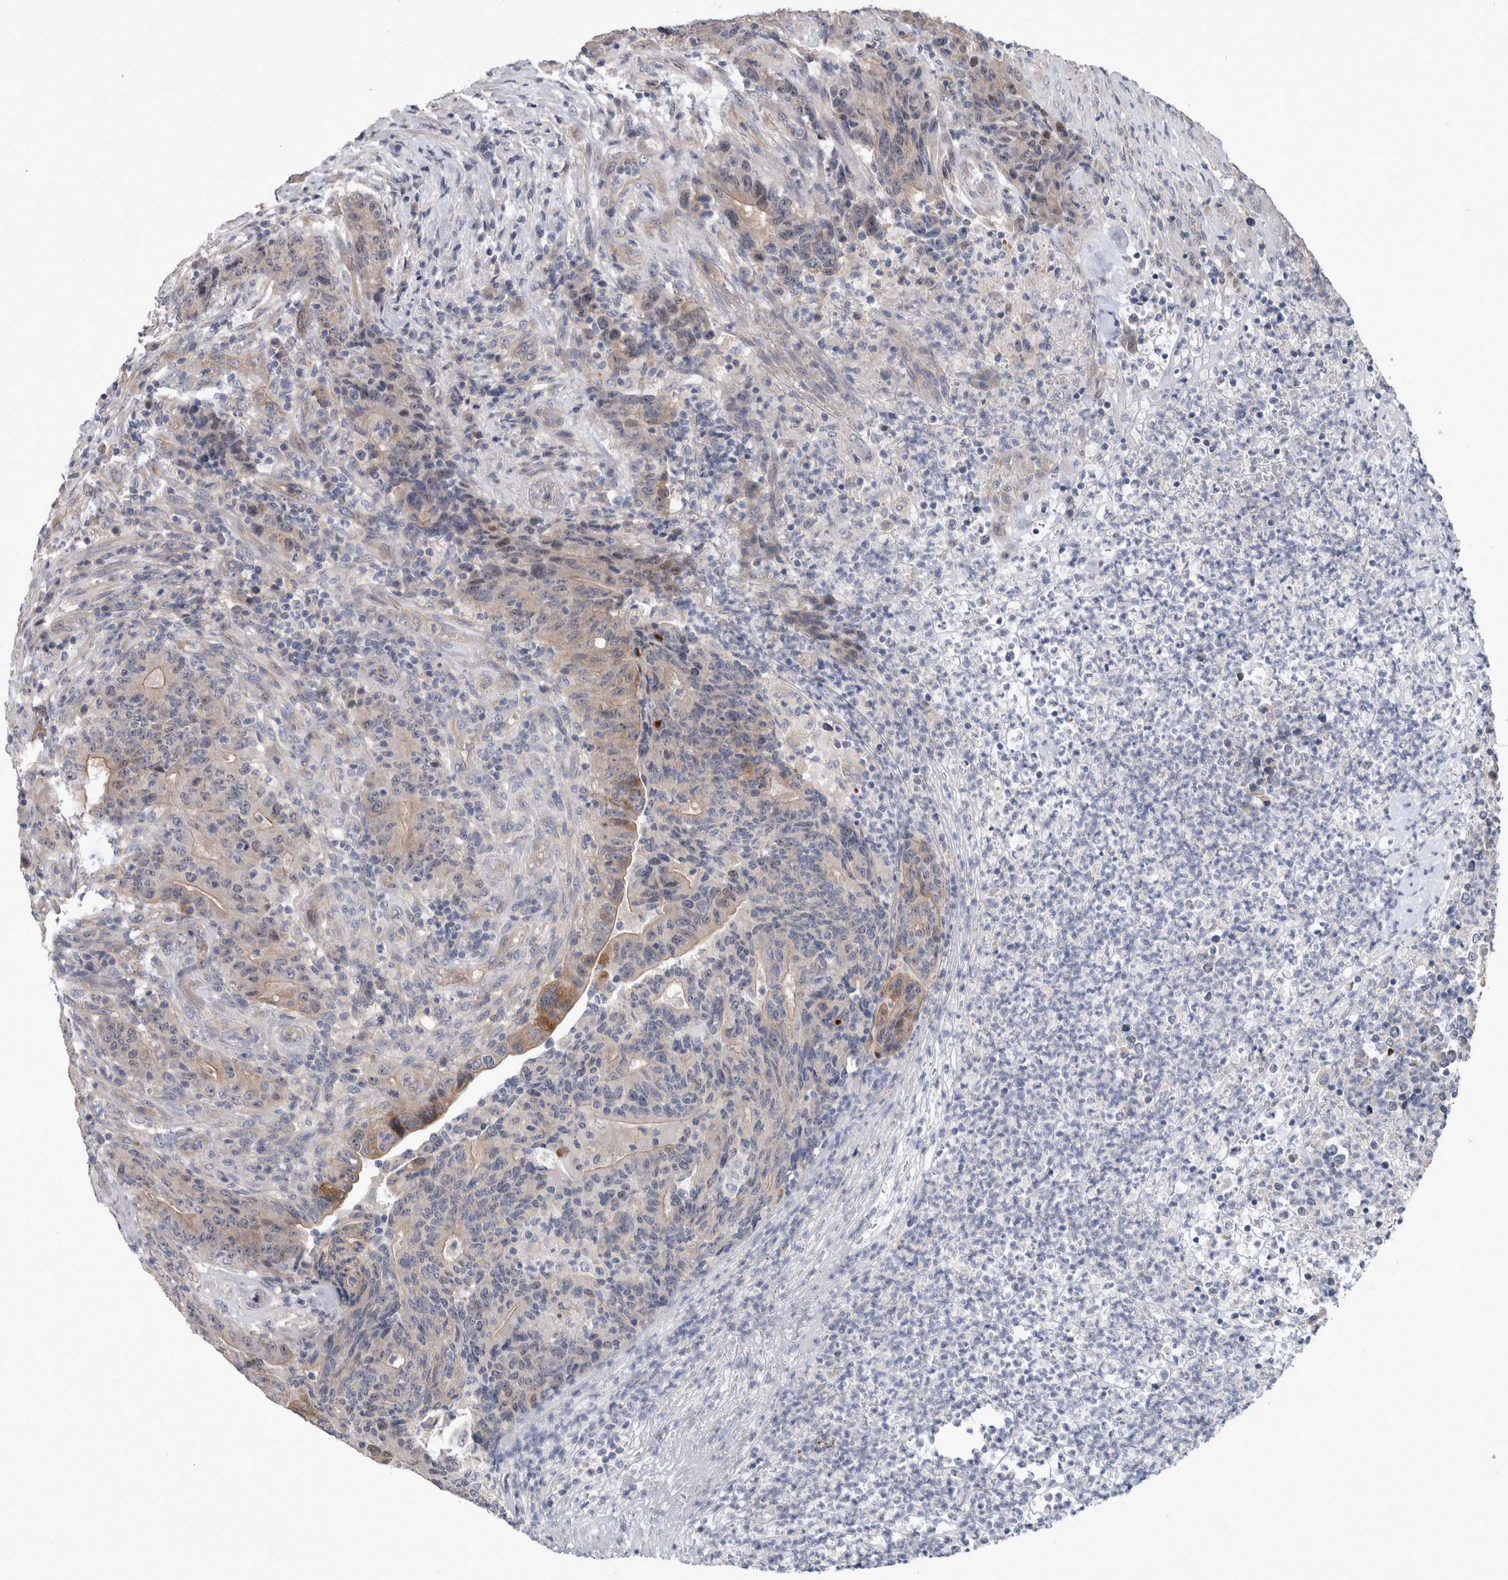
{"staining": {"intensity": "weak", "quantity": "25%-75%", "location": "cytoplasmic/membranous"}, "tissue": "colorectal cancer", "cell_type": "Tumor cells", "image_type": "cancer", "snomed": [{"axis": "morphology", "description": "Normal tissue, NOS"}, {"axis": "morphology", "description": "Adenocarcinoma, NOS"}, {"axis": "topography", "description": "Colon"}], "caption": "Colorectal cancer (adenocarcinoma) stained for a protein displays weak cytoplasmic/membranous positivity in tumor cells. (DAB = brown stain, brightfield microscopy at high magnification).", "gene": "BCAM", "patient": {"sex": "female", "age": 75}}